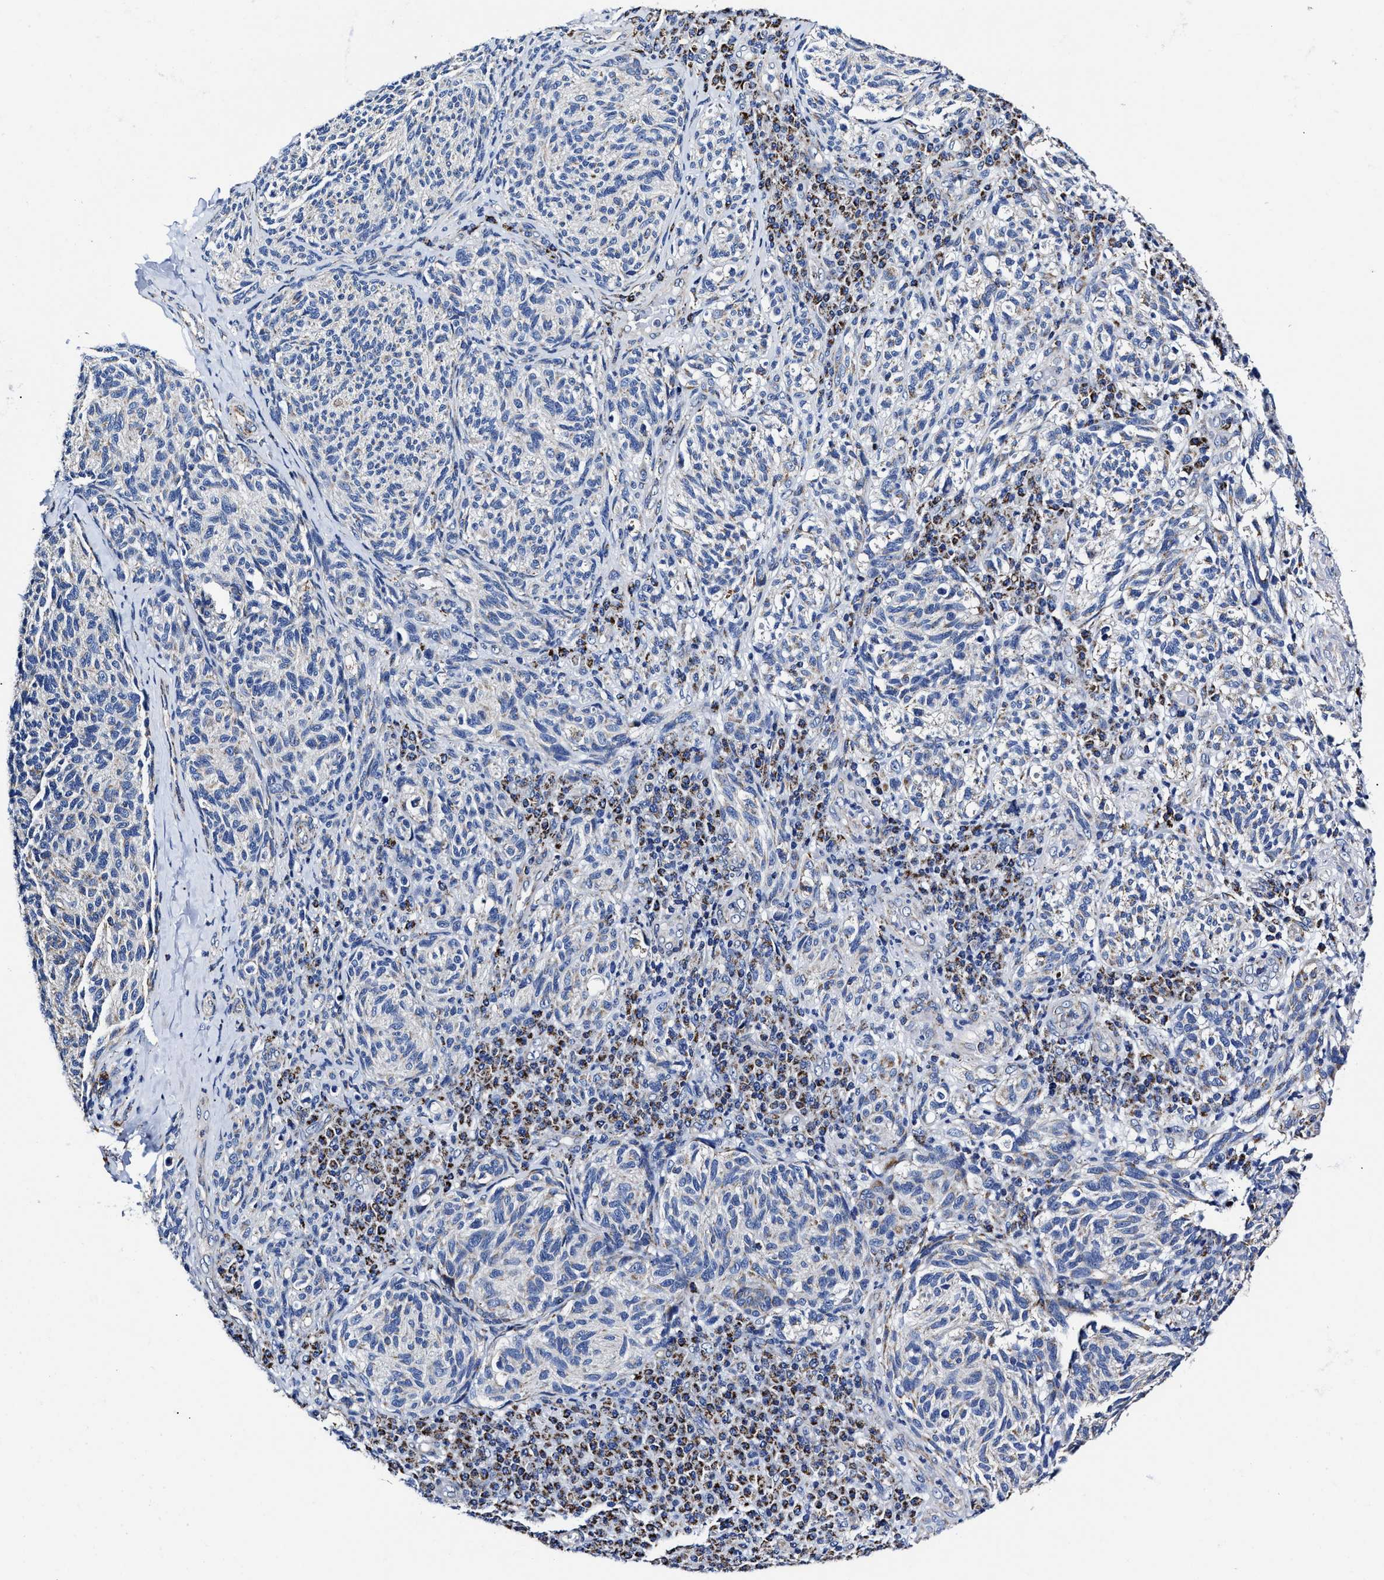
{"staining": {"intensity": "negative", "quantity": "none", "location": "none"}, "tissue": "melanoma", "cell_type": "Tumor cells", "image_type": "cancer", "snomed": [{"axis": "morphology", "description": "Malignant melanoma, NOS"}, {"axis": "topography", "description": "Skin"}], "caption": "IHC histopathology image of human malignant melanoma stained for a protein (brown), which demonstrates no positivity in tumor cells.", "gene": "HINT2", "patient": {"sex": "female", "age": 73}}